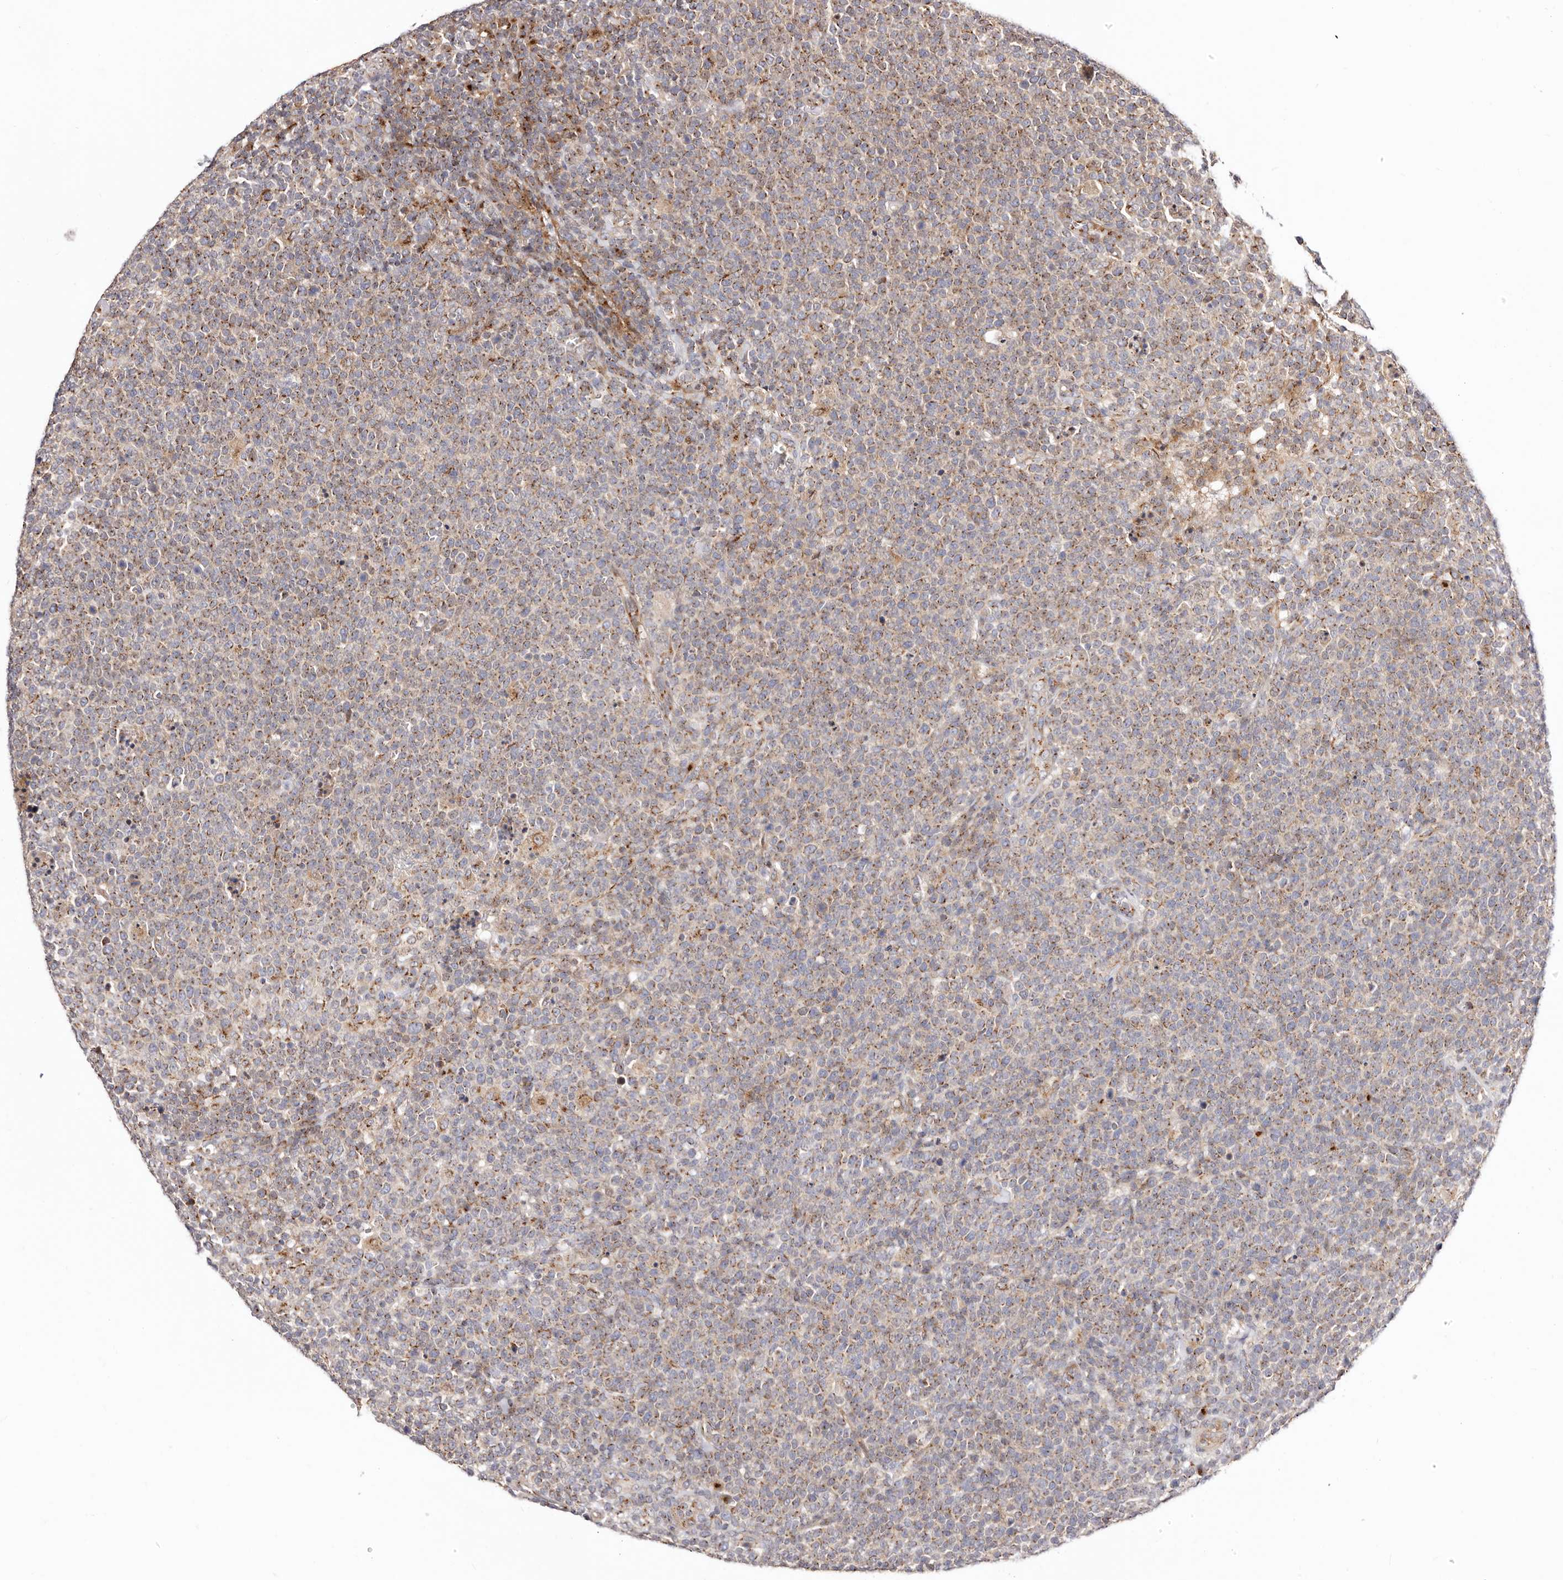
{"staining": {"intensity": "moderate", "quantity": "25%-75%", "location": "cytoplasmic/membranous"}, "tissue": "lymphoma", "cell_type": "Tumor cells", "image_type": "cancer", "snomed": [{"axis": "morphology", "description": "Malignant lymphoma, non-Hodgkin's type, High grade"}, {"axis": "topography", "description": "Lymph node"}], "caption": "A histopathology image of human malignant lymphoma, non-Hodgkin's type (high-grade) stained for a protein shows moderate cytoplasmic/membranous brown staining in tumor cells. The protein is stained brown, and the nuclei are stained in blue (DAB (3,3'-diaminobenzidine) IHC with brightfield microscopy, high magnification).", "gene": "MAPK6", "patient": {"sex": "male", "age": 61}}